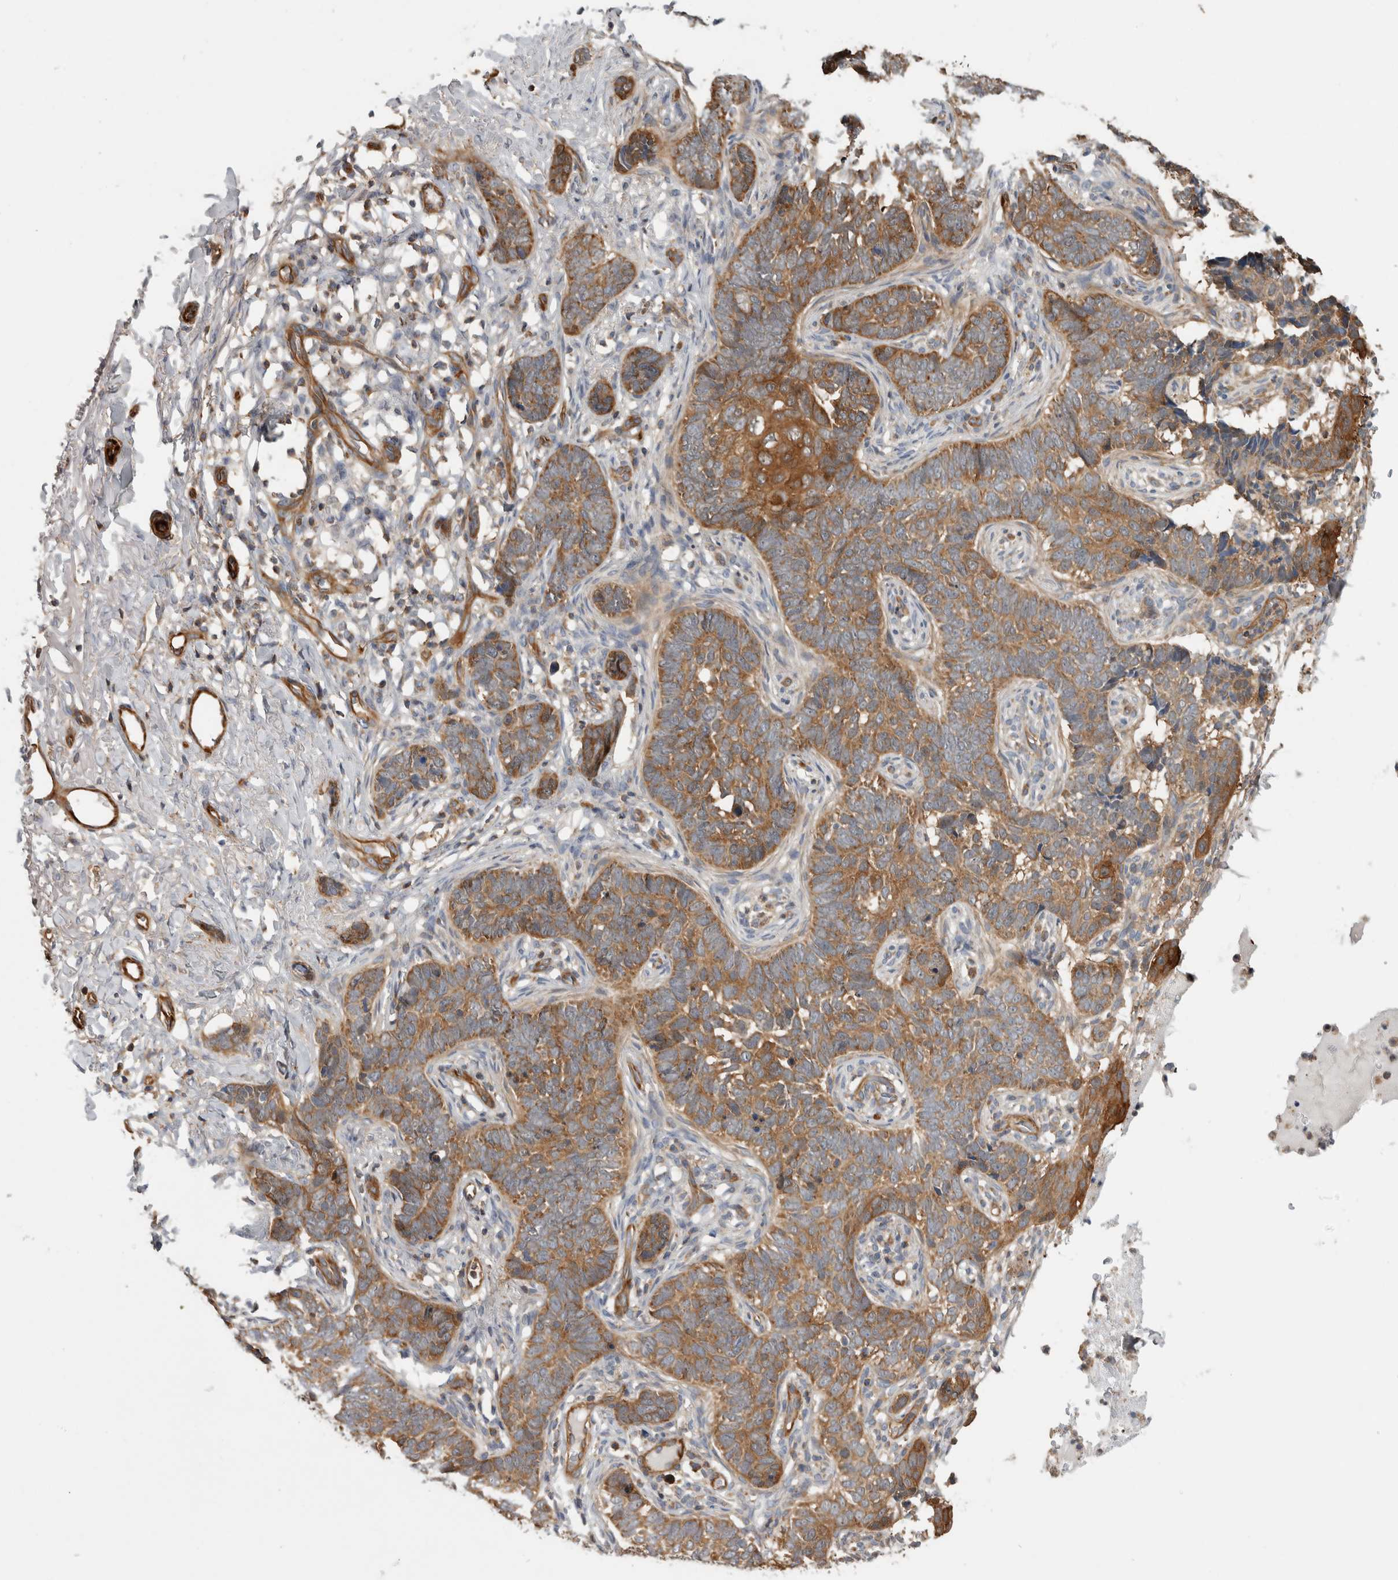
{"staining": {"intensity": "moderate", "quantity": ">75%", "location": "cytoplasmic/membranous"}, "tissue": "skin cancer", "cell_type": "Tumor cells", "image_type": "cancer", "snomed": [{"axis": "morphology", "description": "Normal tissue, NOS"}, {"axis": "morphology", "description": "Basal cell carcinoma"}, {"axis": "topography", "description": "Skin"}], "caption": "A photomicrograph of basal cell carcinoma (skin) stained for a protein exhibits moderate cytoplasmic/membranous brown staining in tumor cells. (brown staining indicates protein expression, while blue staining denotes nuclei).", "gene": "SFXN2", "patient": {"sex": "male", "age": 77}}